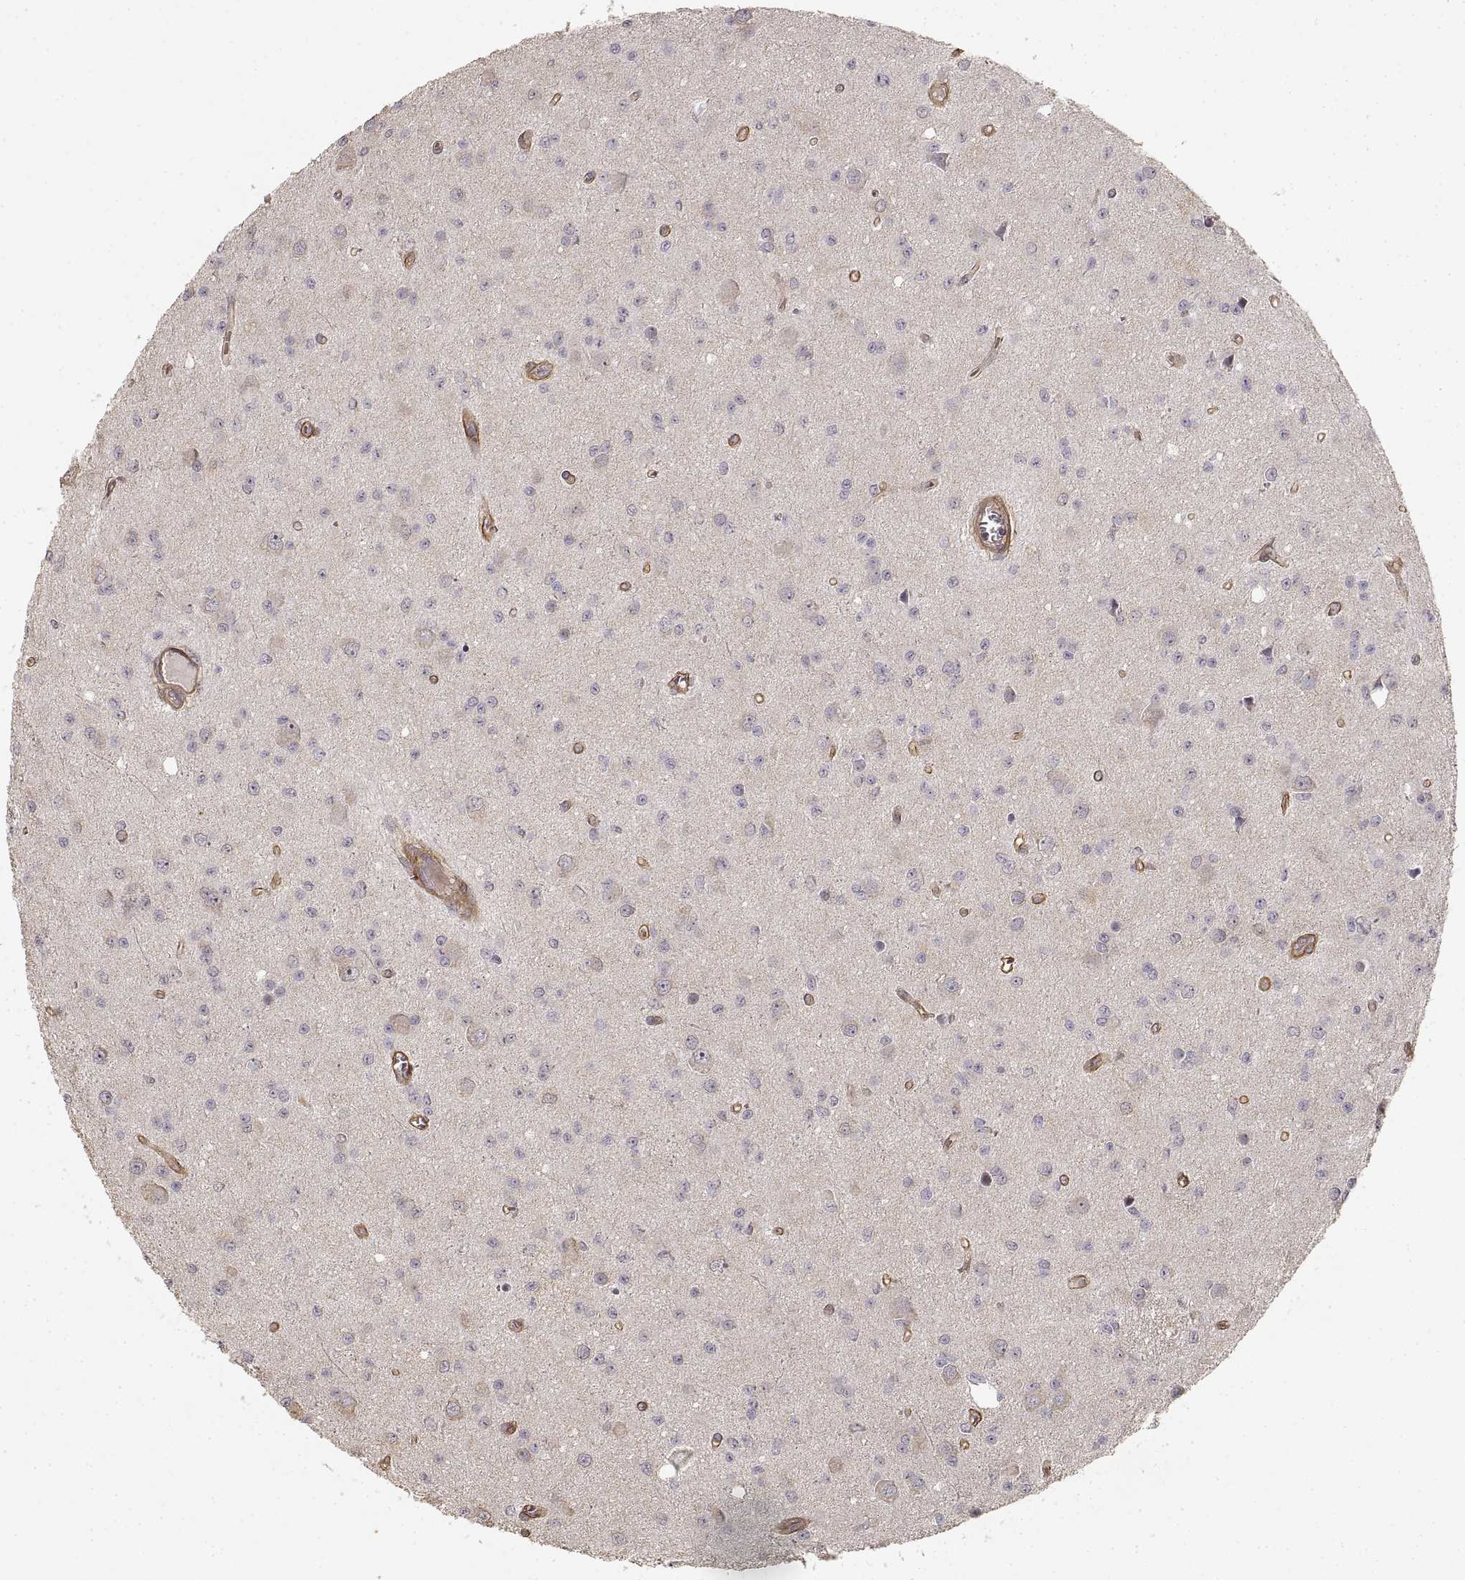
{"staining": {"intensity": "negative", "quantity": "none", "location": "none"}, "tissue": "glioma", "cell_type": "Tumor cells", "image_type": "cancer", "snomed": [{"axis": "morphology", "description": "Glioma, malignant, Low grade"}, {"axis": "topography", "description": "Brain"}], "caption": "Immunohistochemistry (IHC) micrograph of human glioma stained for a protein (brown), which shows no staining in tumor cells. (IHC, brightfield microscopy, high magnification).", "gene": "LAMA4", "patient": {"sex": "female", "age": 45}}